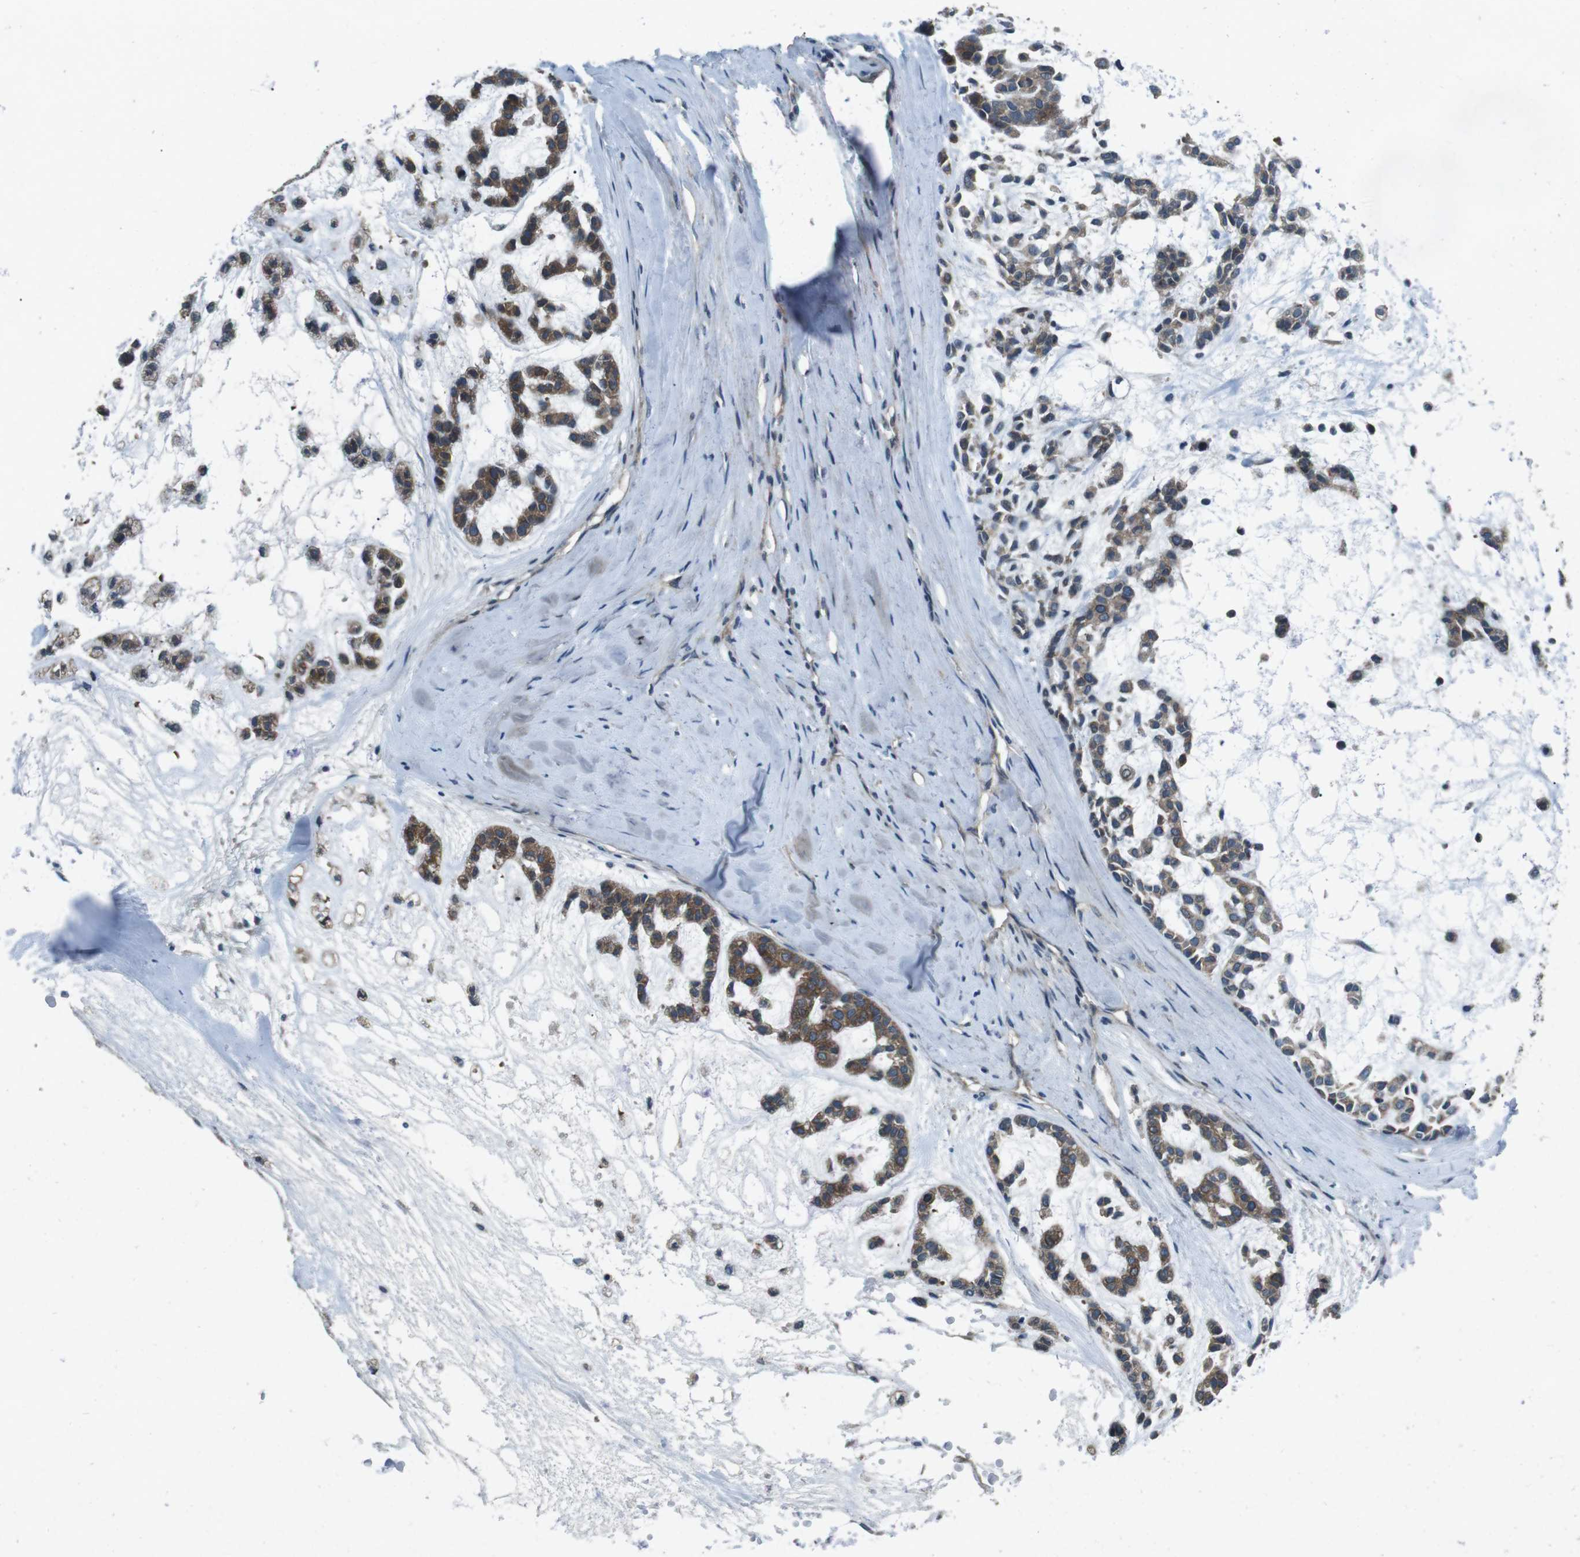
{"staining": {"intensity": "strong", "quantity": ">75%", "location": "cytoplasmic/membranous"}, "tissue": "head and neck cancer", "cell_type": "Tumor cells", "image_type": "cancer", "snomed": [{"axis": "morphology", "description": "Adenocarcinoma, NOS"}, {"axis": "morphology", "description": "Adenoma, NOS"}, {"axis": "topography", "description": "Head-Neck"}], "caption": "Immunohistochemical staining of head and neck cancer (adenoma) reveals high levels of strong cytoplasmic/membranous expression in about >75% of tumor cells.", "gene": "CDK16", "patient": {"sex": "female", "age": 55}}